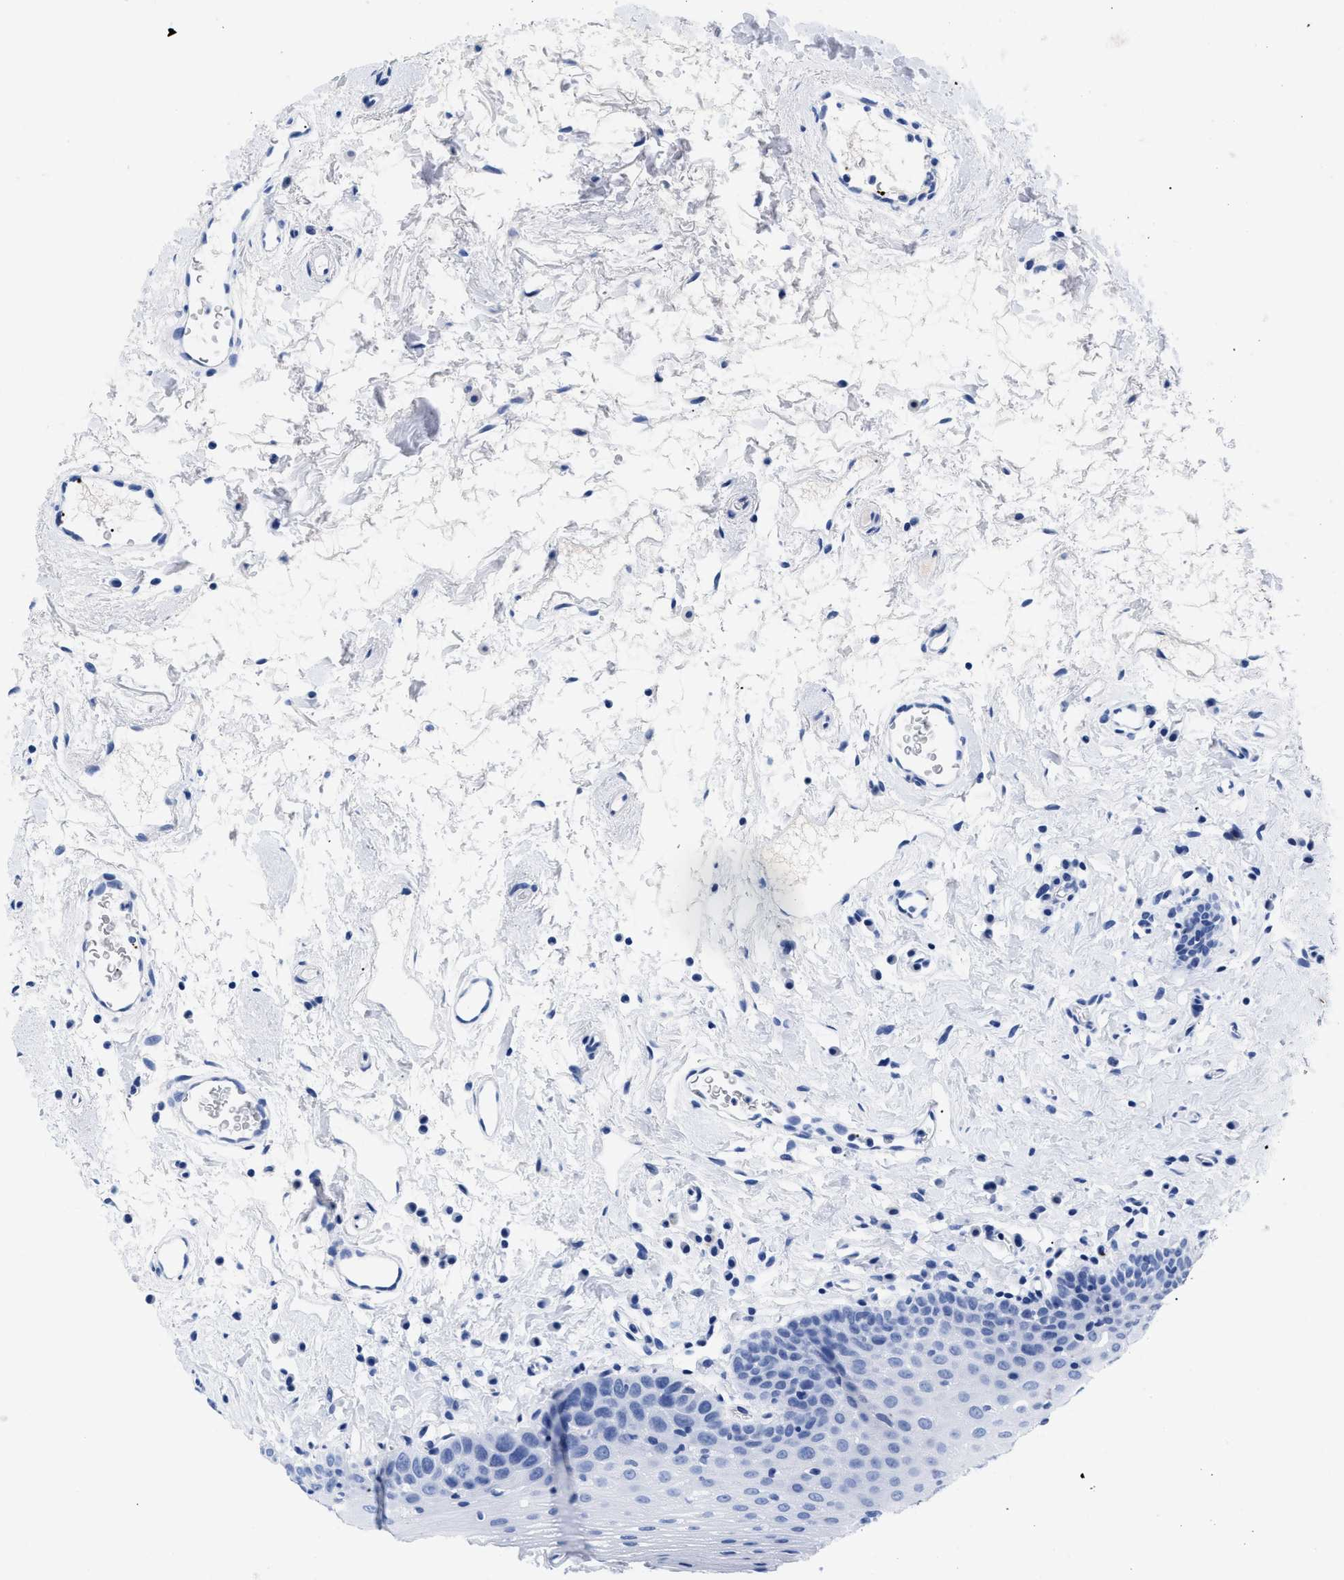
{"staining": {"intensity": "negative", "quantity": "none", "location": "none"}, "tissue": "oral mucosa", "cell_type": "Squamous epithelial cells", "image_type": "normal", "snomed": [{"axis": "morphology", "description": "Normal tissue, NOS"}, {"axis": "topography", "description": "Oral tissue"}], "caption": "Immunohistochemical staining of benign human oral mucosa demonstrates no significant staining in squamous epithelial cells.", "gene": "TREML1", "patient": {"sex": "male", "age": 66}}